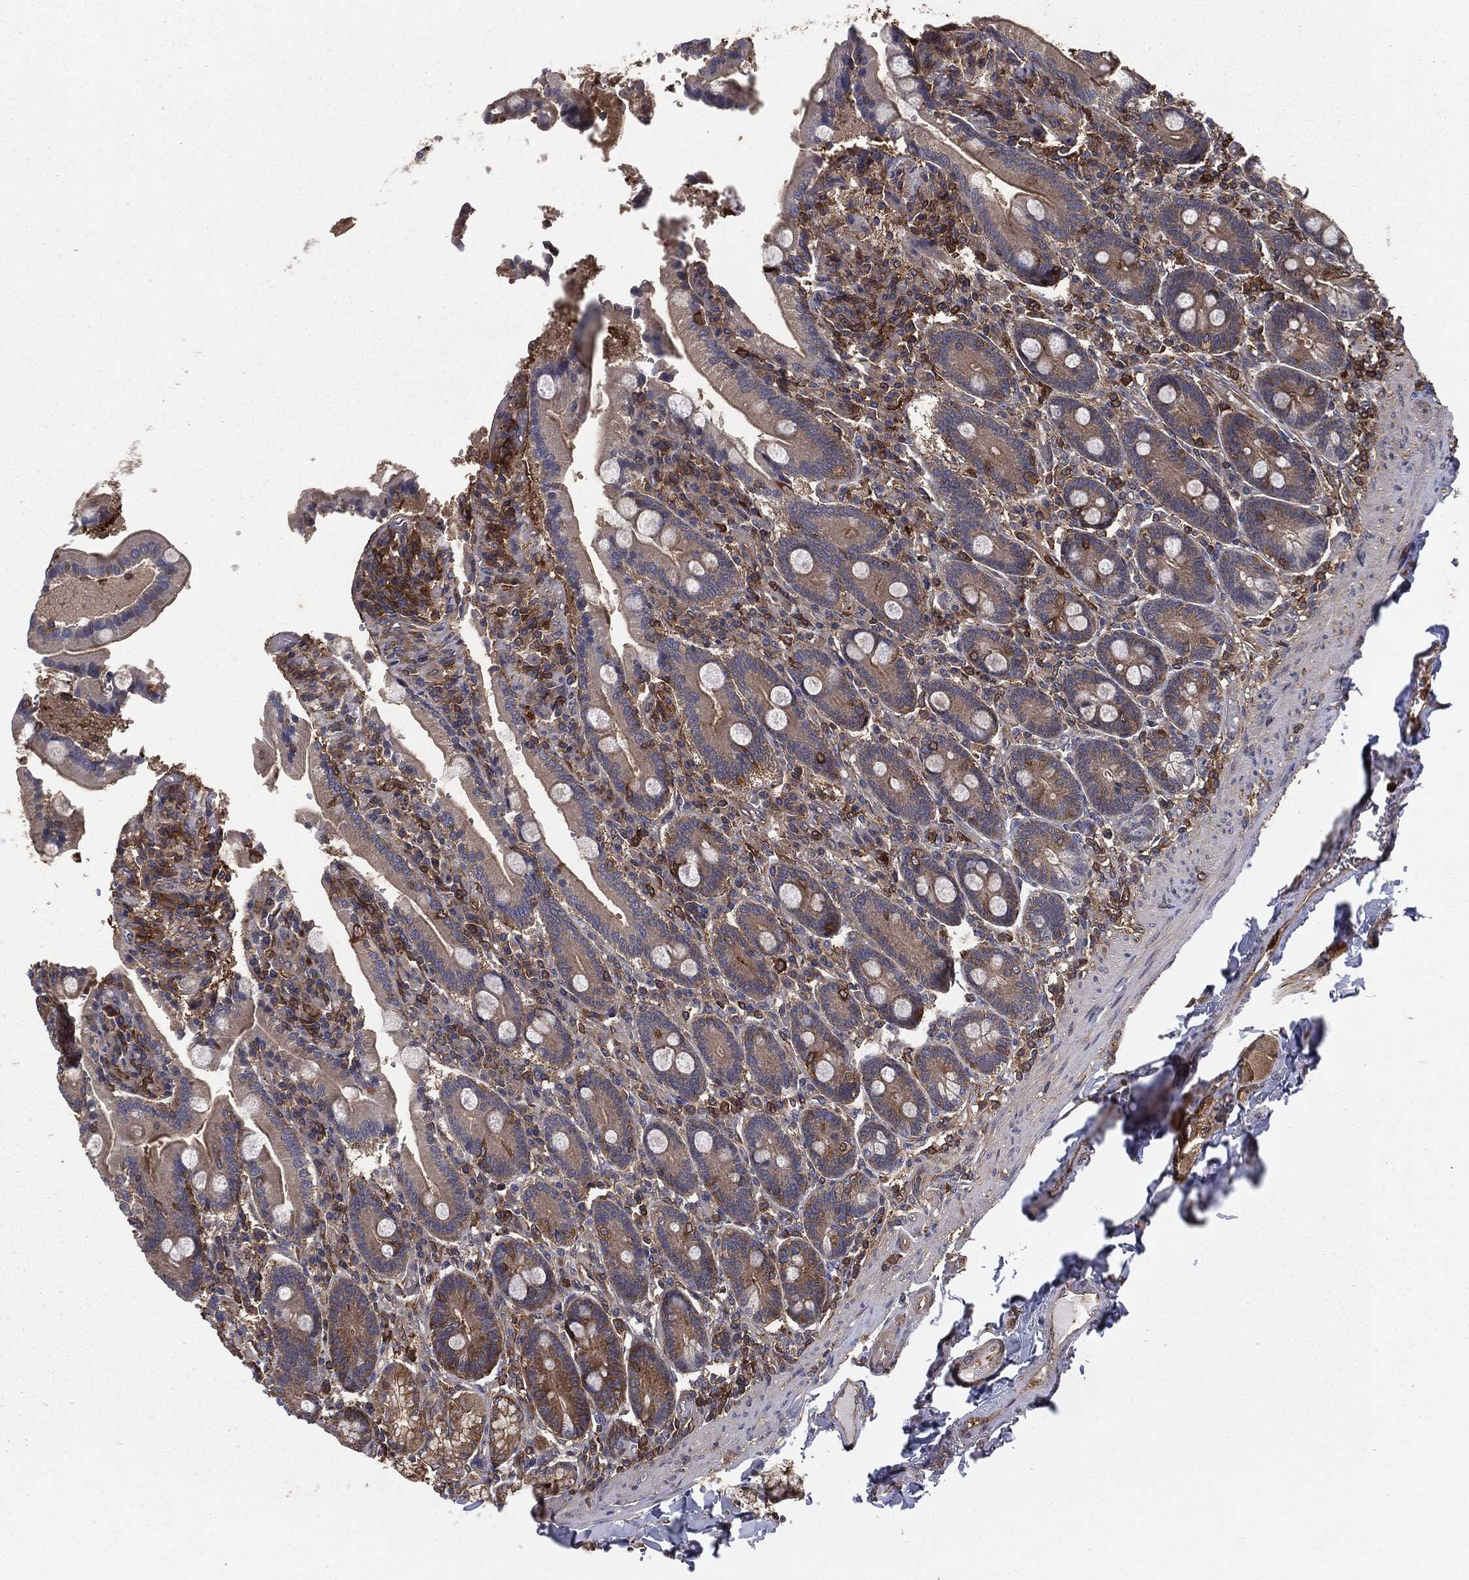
{"staining": {"intensity": "strong", "quantity": "<25%", "location": "cytoplasmic/membranous"}, "tissue": "duodenum", "cell_type": "Glandular cells", "image_type": "normal", "snomed": [{"axis": "morphology", "description": "Normal tissue, NOS"}, {"axis": "topography", "description": "Duodenum"}], "caption": "This photomicrograph exhibits unremarkable duodenum stained with immunohistochemistry (IHC) to label a protein in brown. The cytoplasmic/membranous of glandular cells show strong positivity for the protein. Nuclei are counter-stained blue.", "gene": "GNB5", "patient": {"sex": "female", "age": 62}}